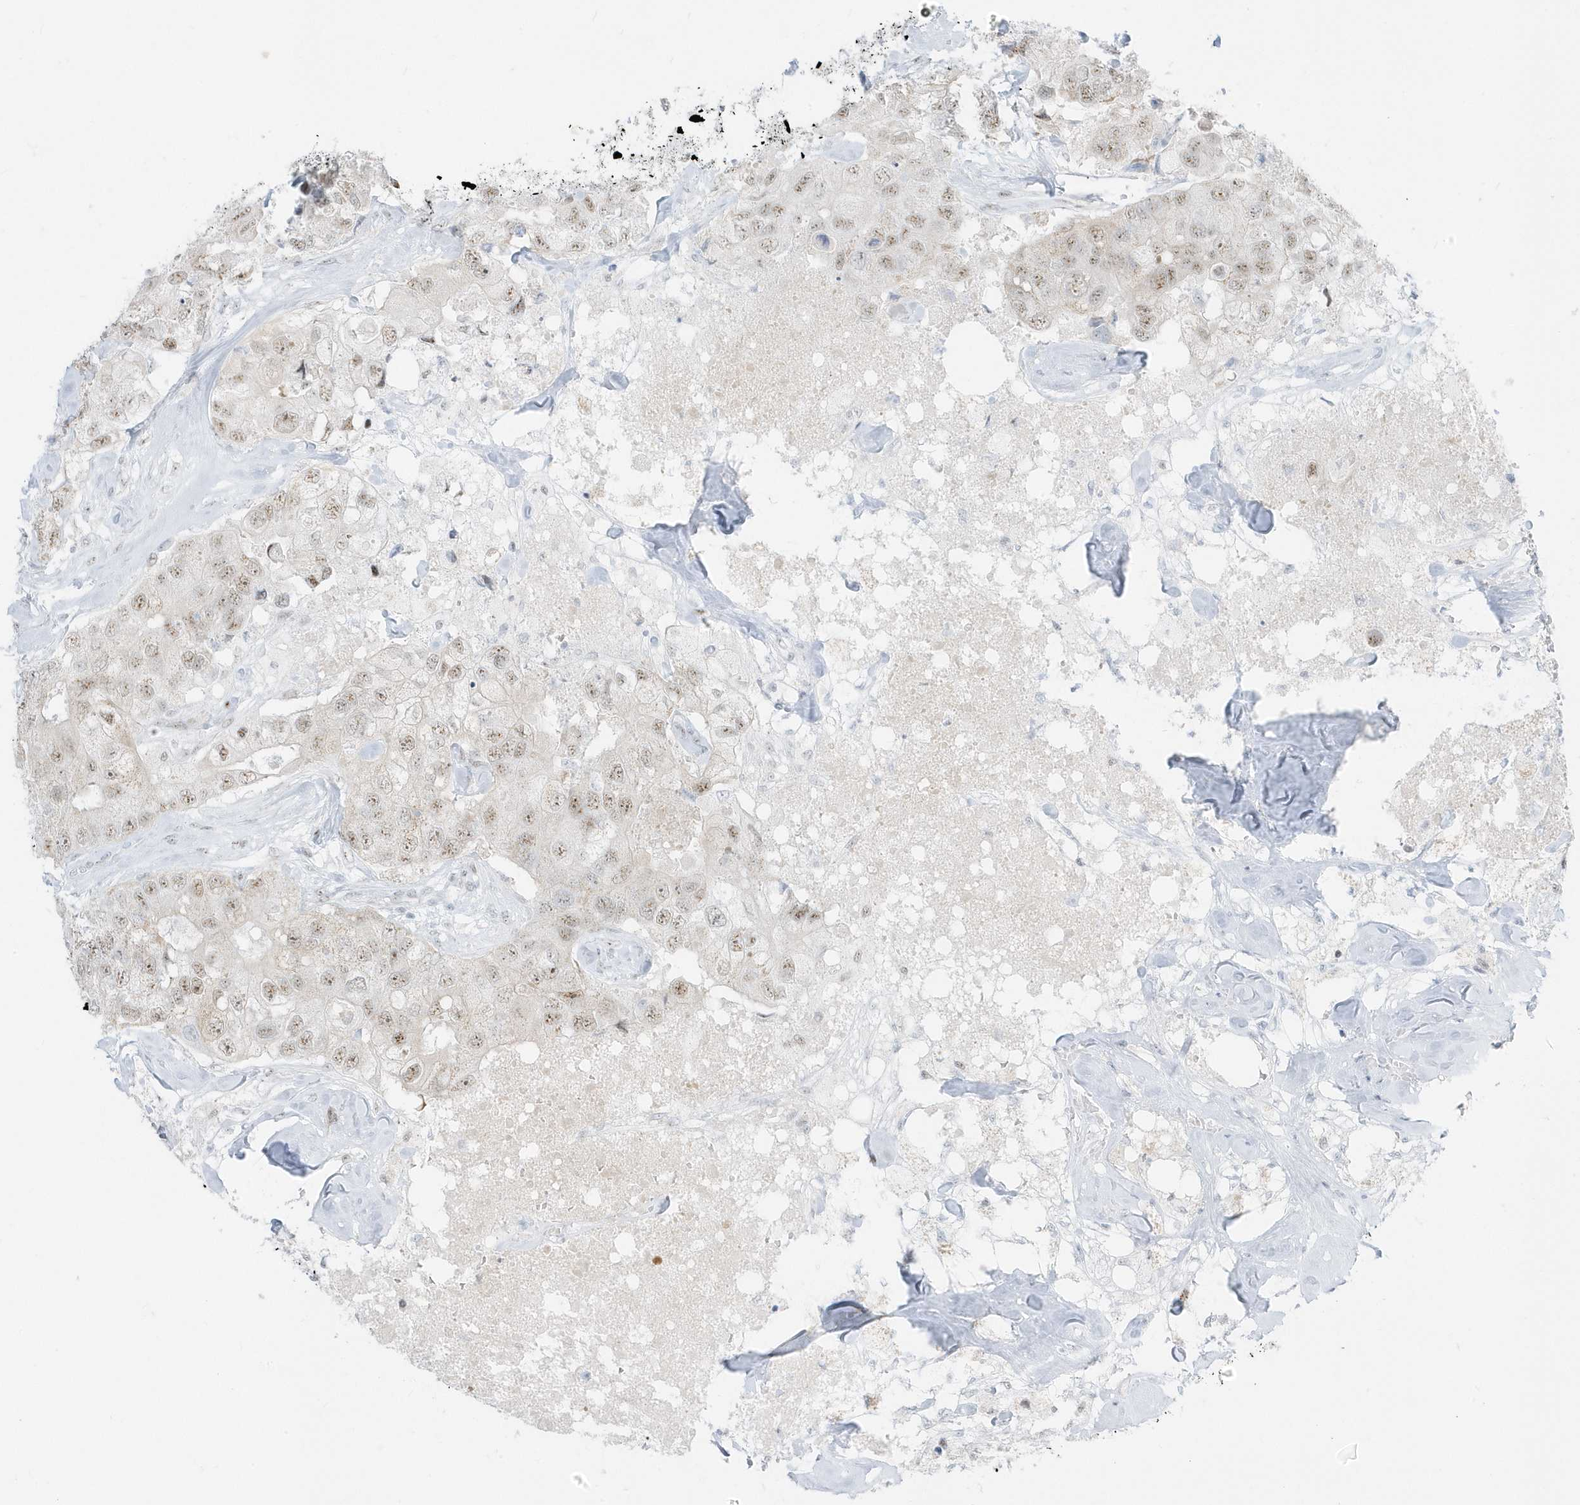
{"staining": {"intensity": "moderate", "quantity": ">75%", "location": "nuclear"}, "tissue": "breast cancer", "cell_type": "Tumor cells", "image_type": "cancer", "snomed": [{"axis": "morphology", "description": "Duct carcinoma"}, {"axis": "topography", "description": "Breast"}], "caption": "Breast cancer (invasive ductal carcinoma) tissue reveals moderate nuclear positivity in about >75% of tumor cells, visualized by immunohistochemistry. (Brightfield microscopy of DAB IHC at high magnification).", "gene": "PLEKHN1", "patient": {"sex": "female", "age": 62}}